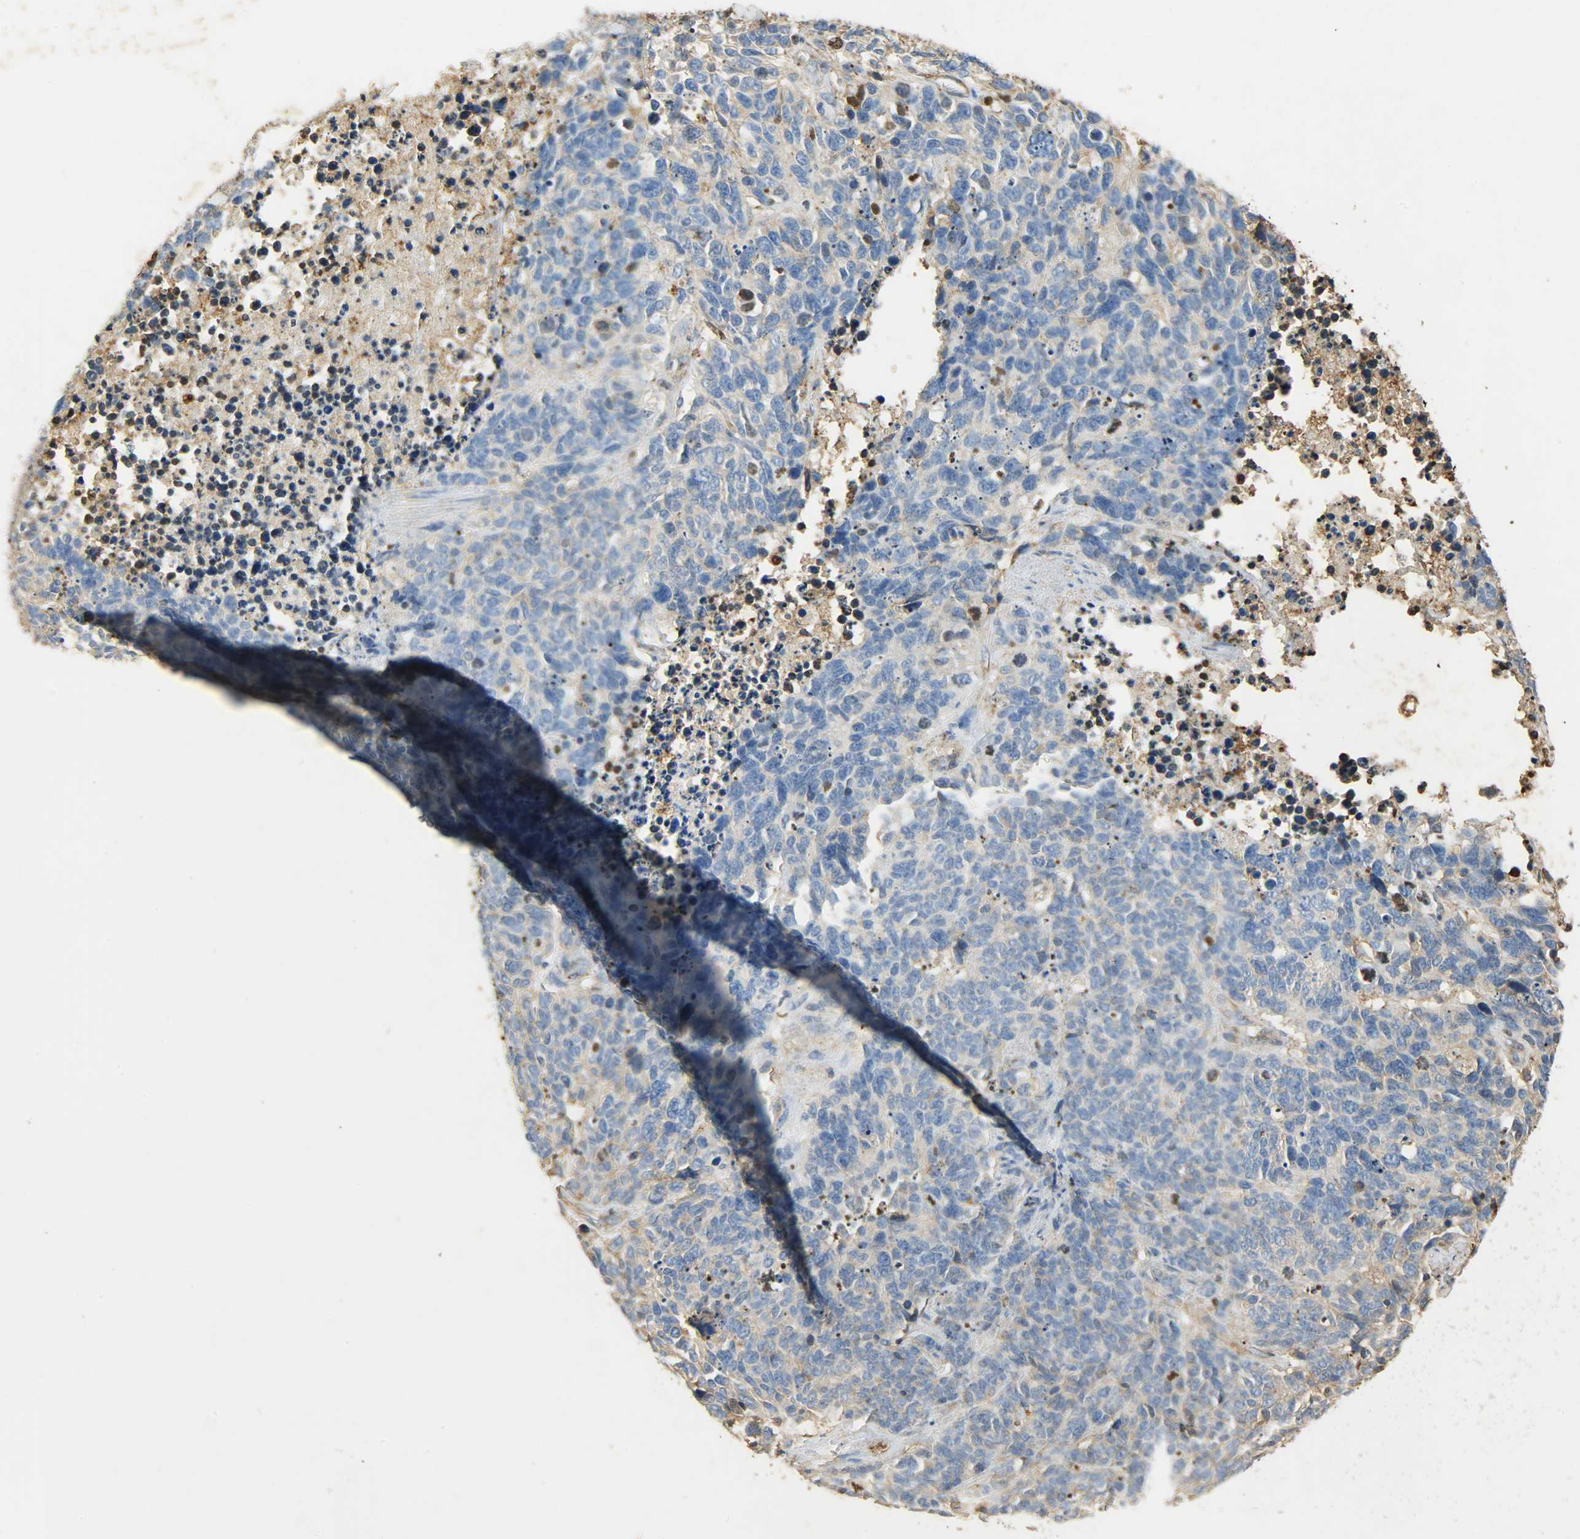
{"staining": {"intensity": "strong", "quantity": "<25%", "location": "cytoplasmic/membranous"}, "tissue": "lung cancer", "cell_type": "Tumor cells", "image_type": "cancer", "snomed": [{"axis": "morphology", "description": "Neoplasm, malignant, NOS"}, {"axis": "topography", "description": "Lung"}], "caption": "Immunohistochemistry (IHC) (DAB) staining of human lung cancer displays strong cytoplasmic/membranous protein staining in about <25% of tumor cells.", "gene": "ANXA6", "patient": {"sex": "female", "age": 58}}